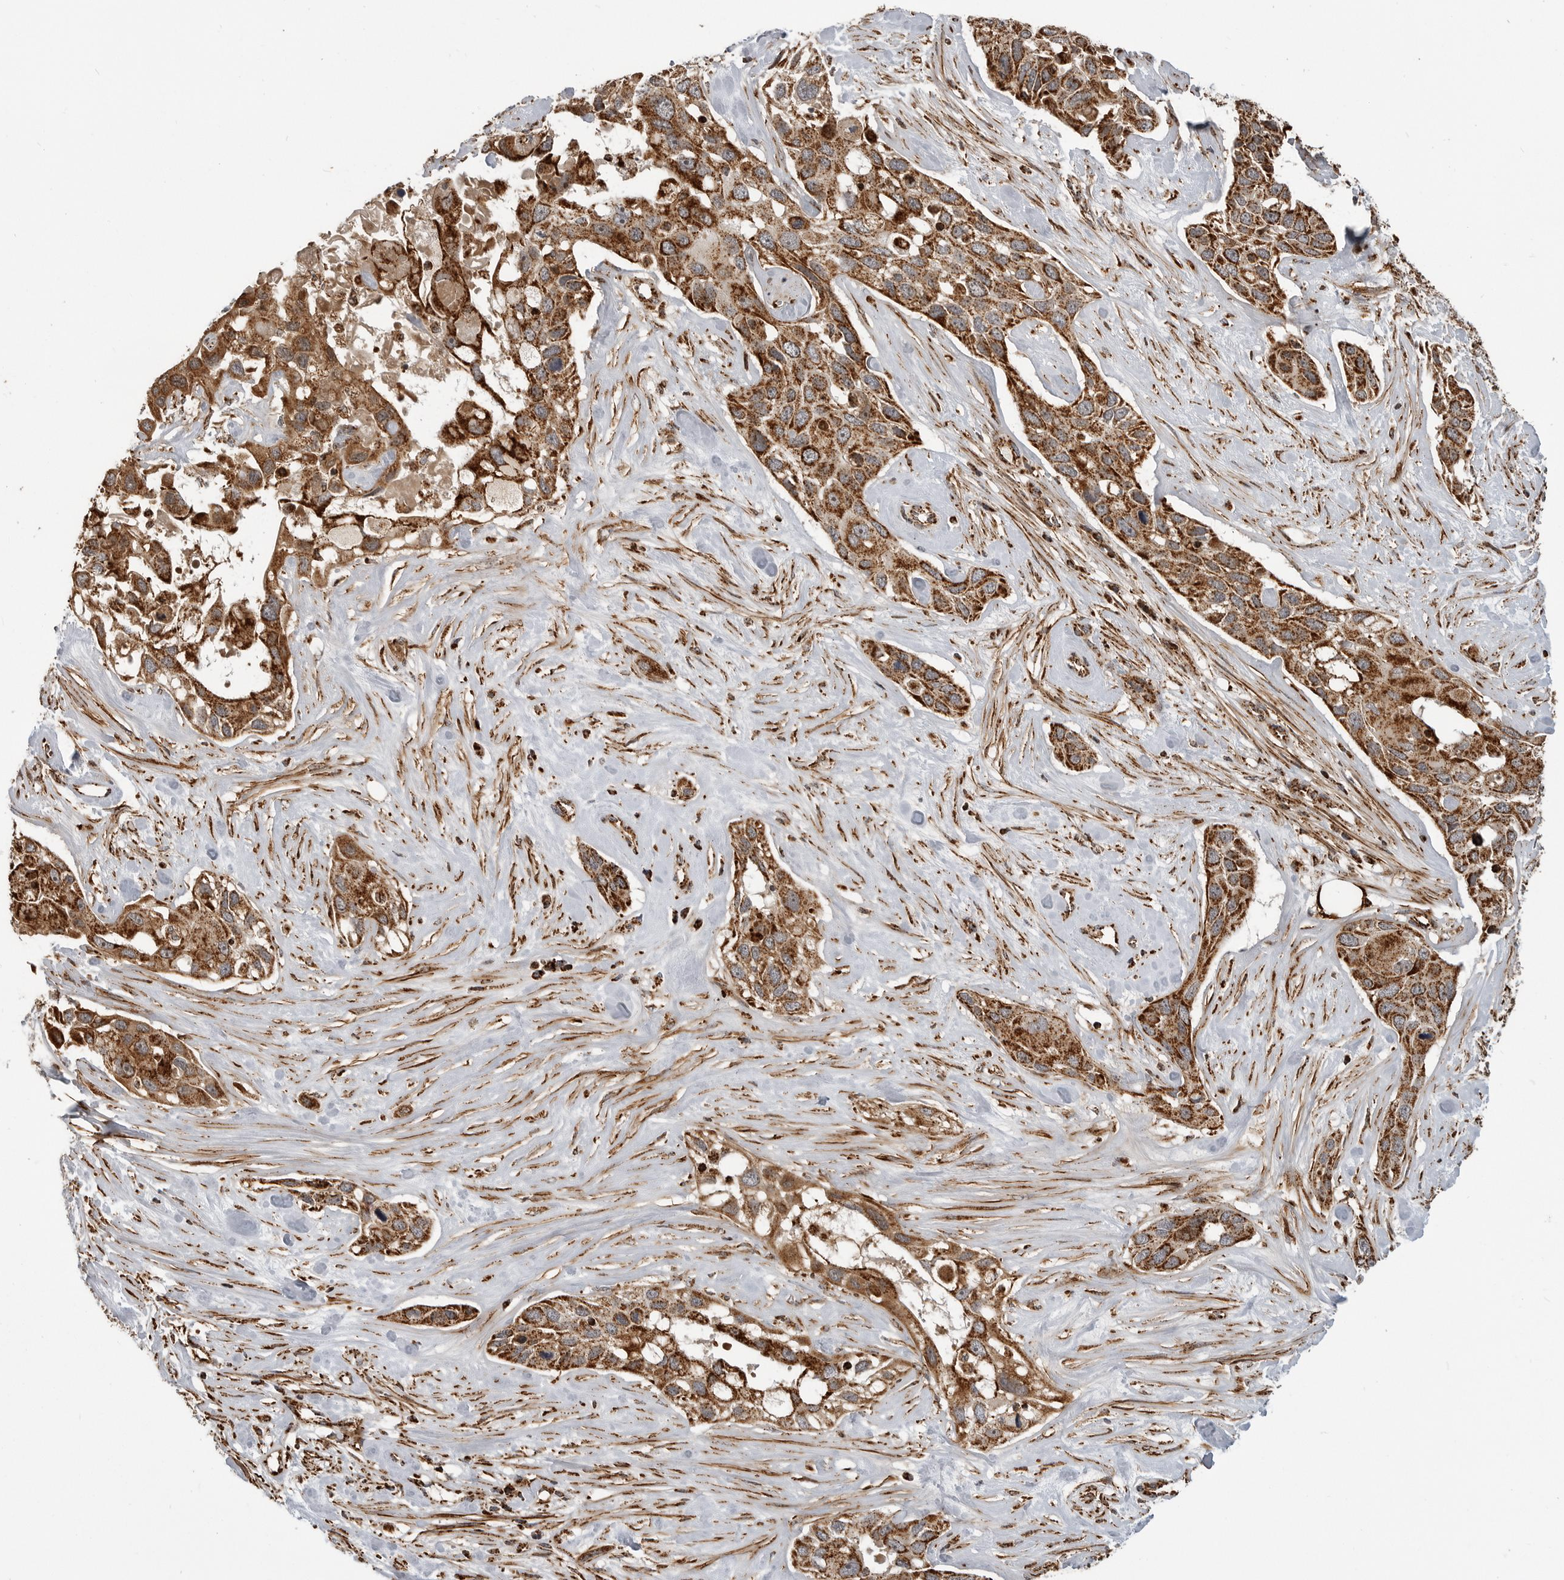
{"staining": {"intensity": "strong", "quantity": ">75%", "location": "cytoplasmic/membranous"}, "tissue": "pancreatic cancer", "cell_type": "Tumor cells", "image_type": "cancer", "snomed": [{"axis": "morphology", "description": "Adenocarcinoma, NOS"}, {"axis": "topography", "description": "Pancreas"}], "caption": "Pancreatic cancer stained with DAB immunohistochemistry demonstrates high levels of strong cytoplasmic/membranous expression in about >75% of tumor cells.", "gene": "BMP2K", "patient": {"sex": "female", "age": 60}}